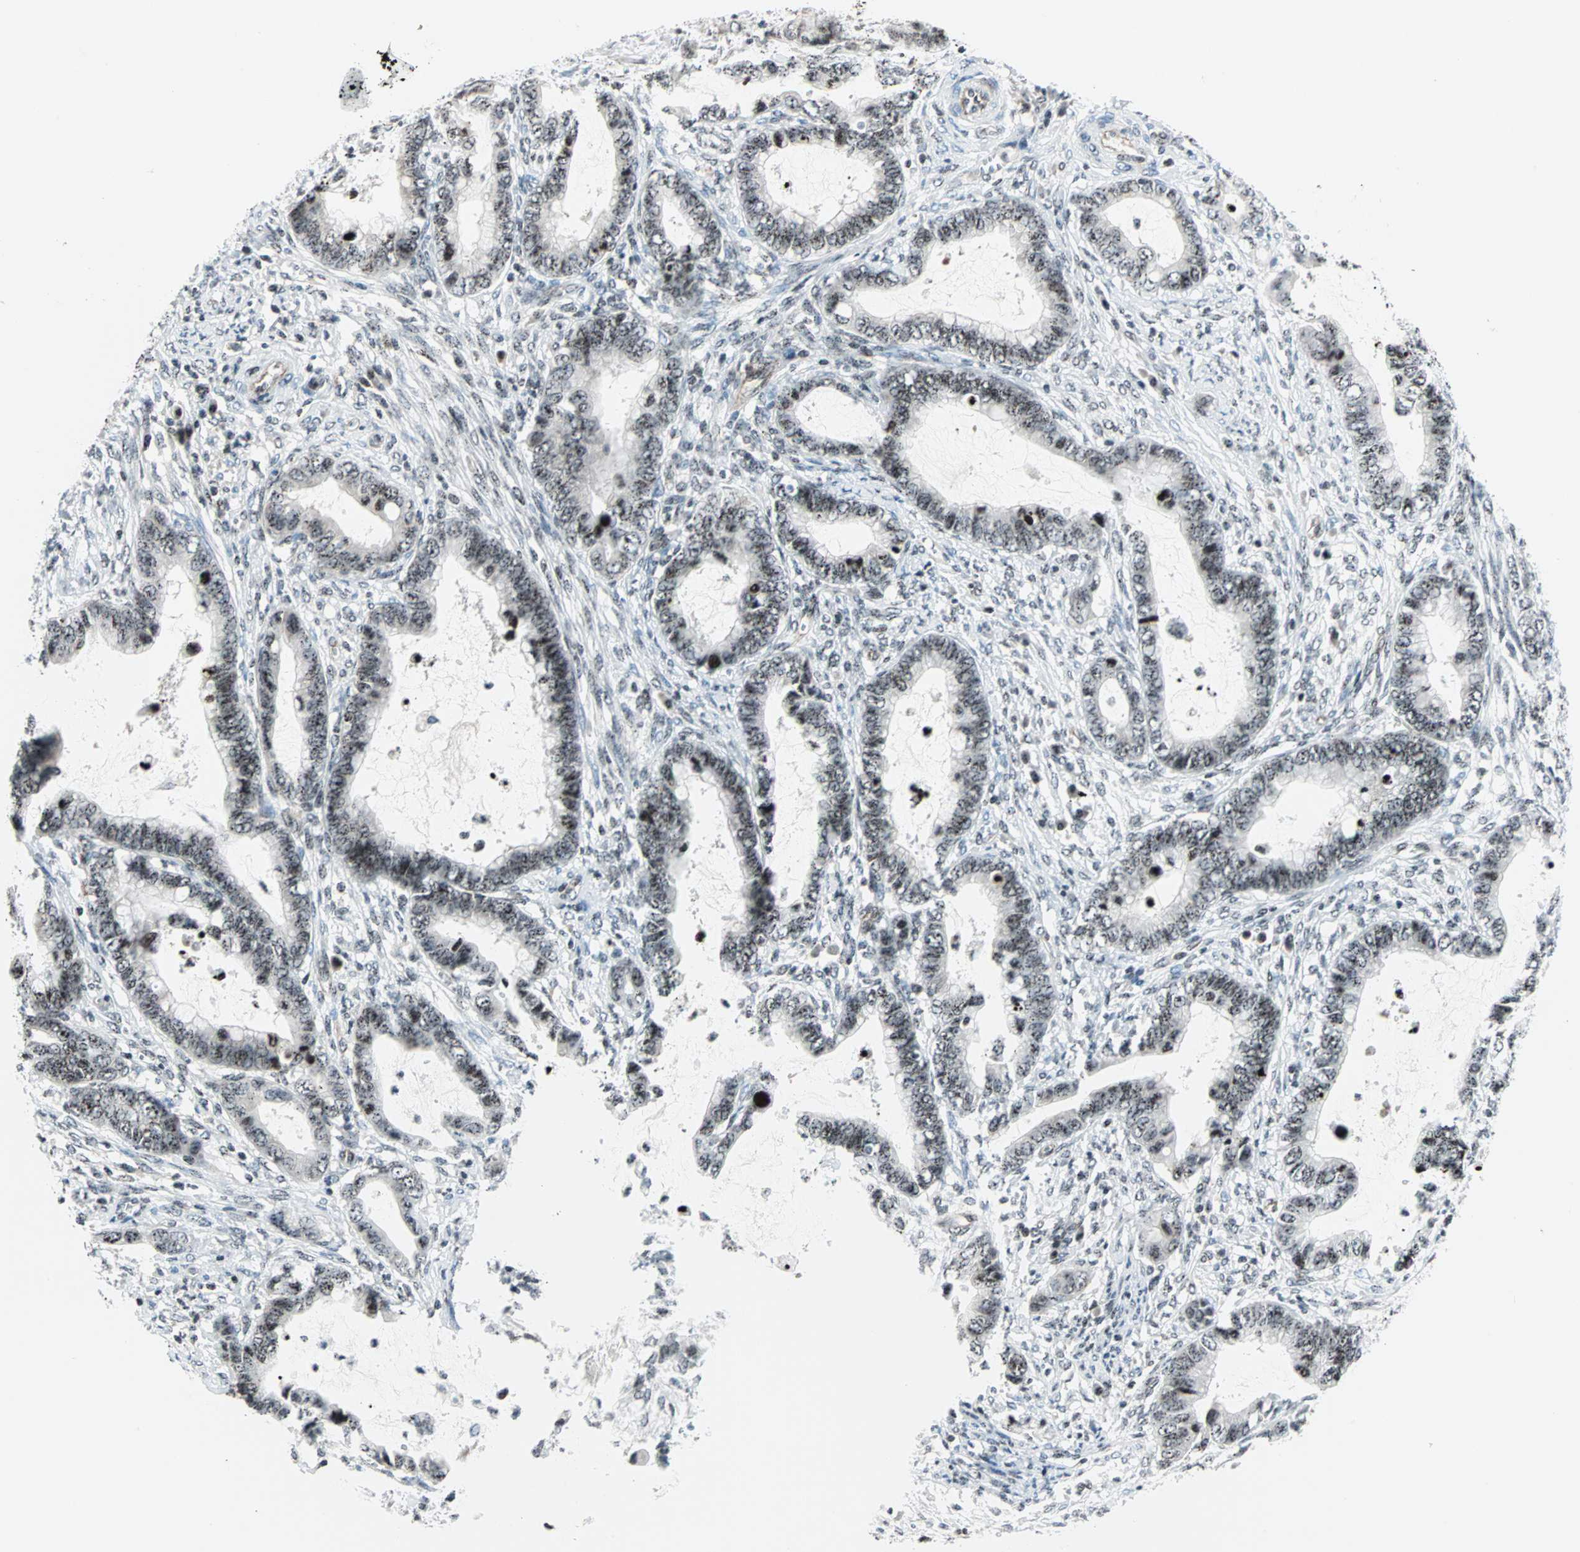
{"staining": {"intensity": "moderate", "quantity": ">75%", "location": "nuclear"}, "tissue": "cervical cancer", "cell_type": "Tumor cells", "image_type": "cancer", "snomed": [{"axis": "morphology", "description": "Adenocarcinoma, NOS"}, {"axis": "topography", "description": "Cervix"}], "caption": "DAB (3,3'-diaminobenzidine) immunohistochemical staining of adenocarcinoma (cervical) shows moderate nuclear protein expression in approximately >75% of tumor cells. (IHC, brightfield microscopy, high magnification).", "gene": "CENPA", "patient": {"sex": "female", "age": 44}}